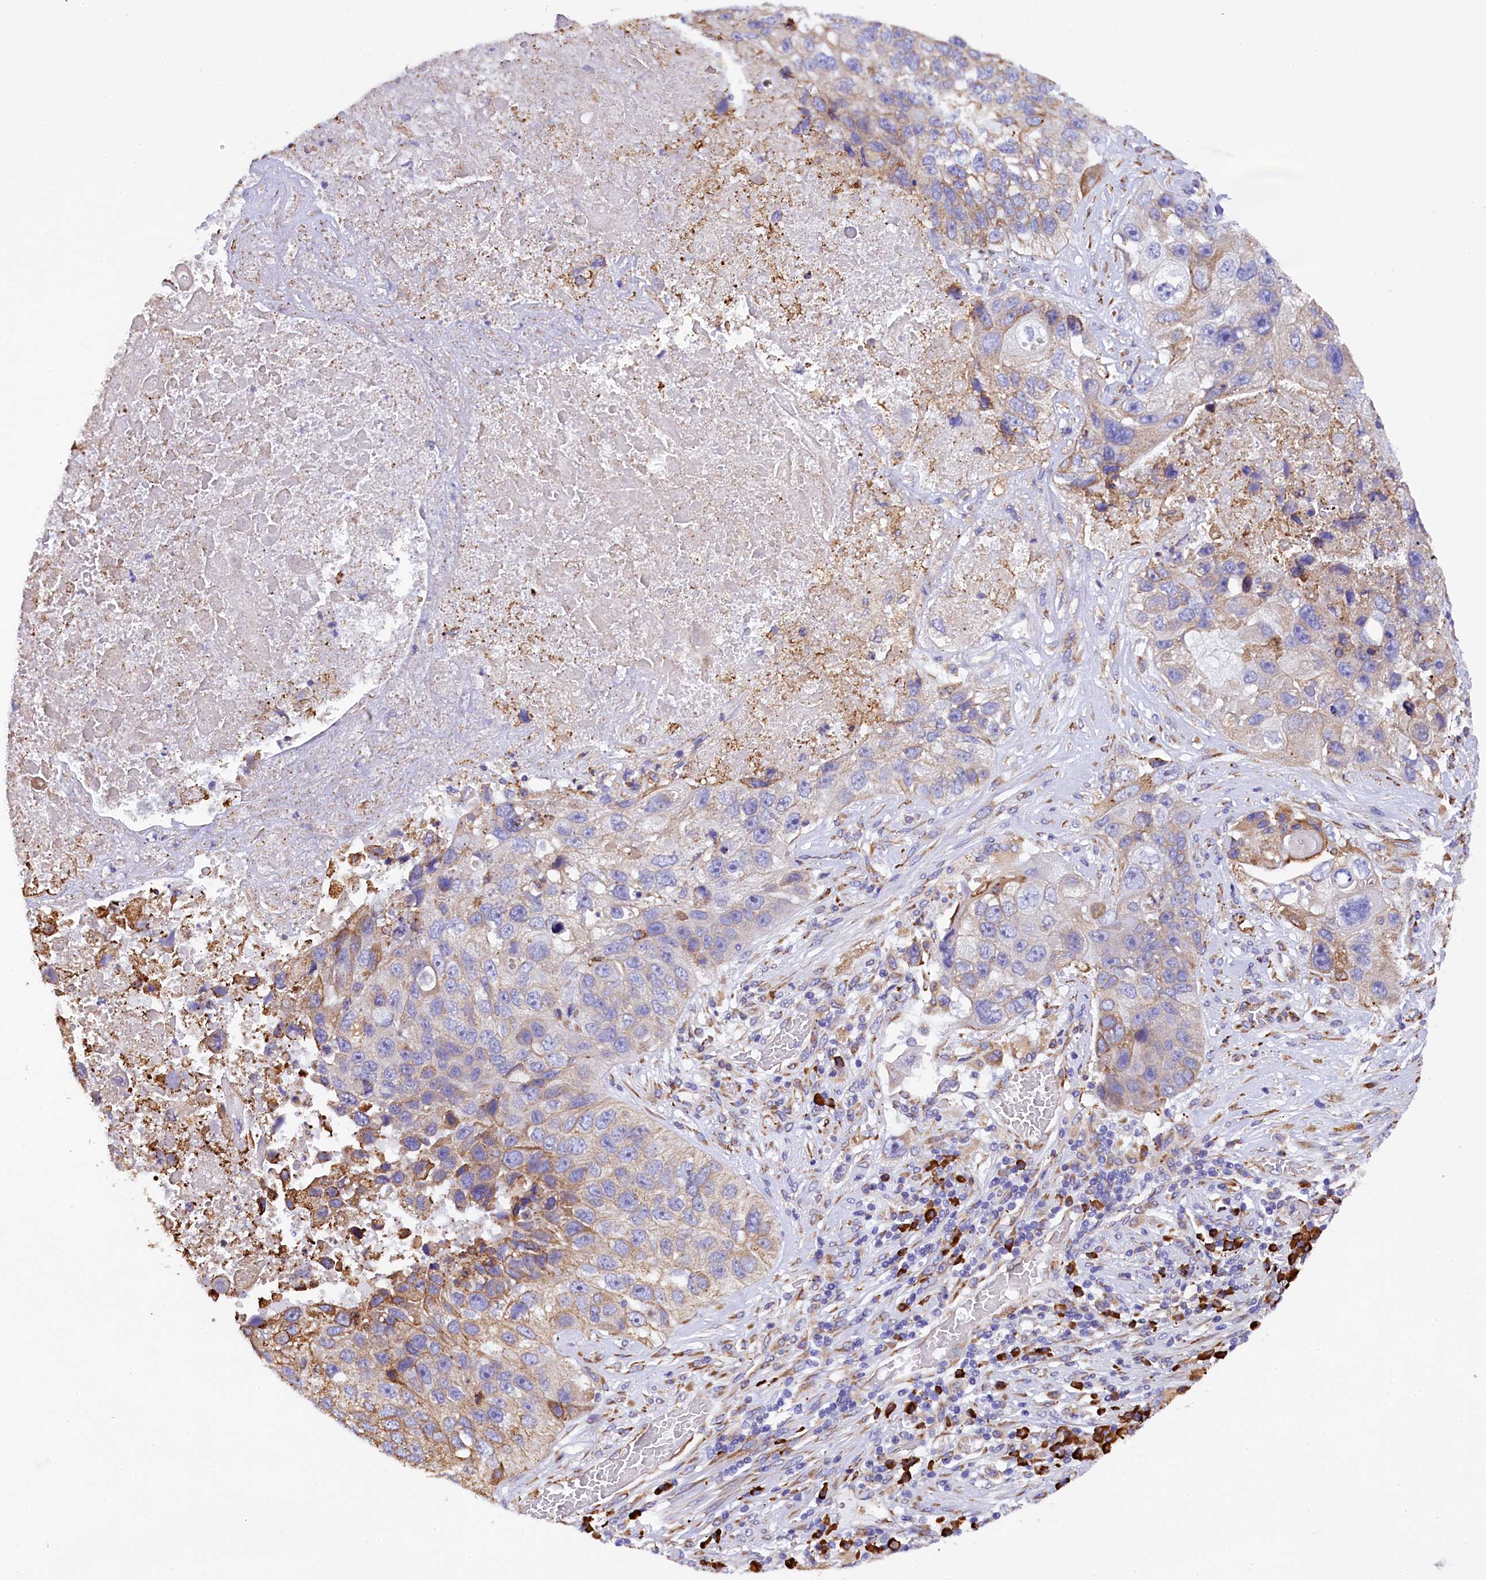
{"staining": {"intensity": "moderate", "quantity": "<25%", "location": "cytoplasmic/membranous"}, "tissue": "lung cancer", "cell_type": "Tumor cells", "image_type": "cancer", "snomed": [{"axis": "morphology", "description": "Squamous cell carcinoma, NOS"}, {"axis": "topography", "description": "Lung"}], "caption": "A histopathology image of lung cancer stained for a protein displays moderate cytoplasmic/membranous brown staining in tumor cells. Nuclei are stained in blue.", "gene": "CAPS2", "patient": {"sex": "male", "age": 61}}